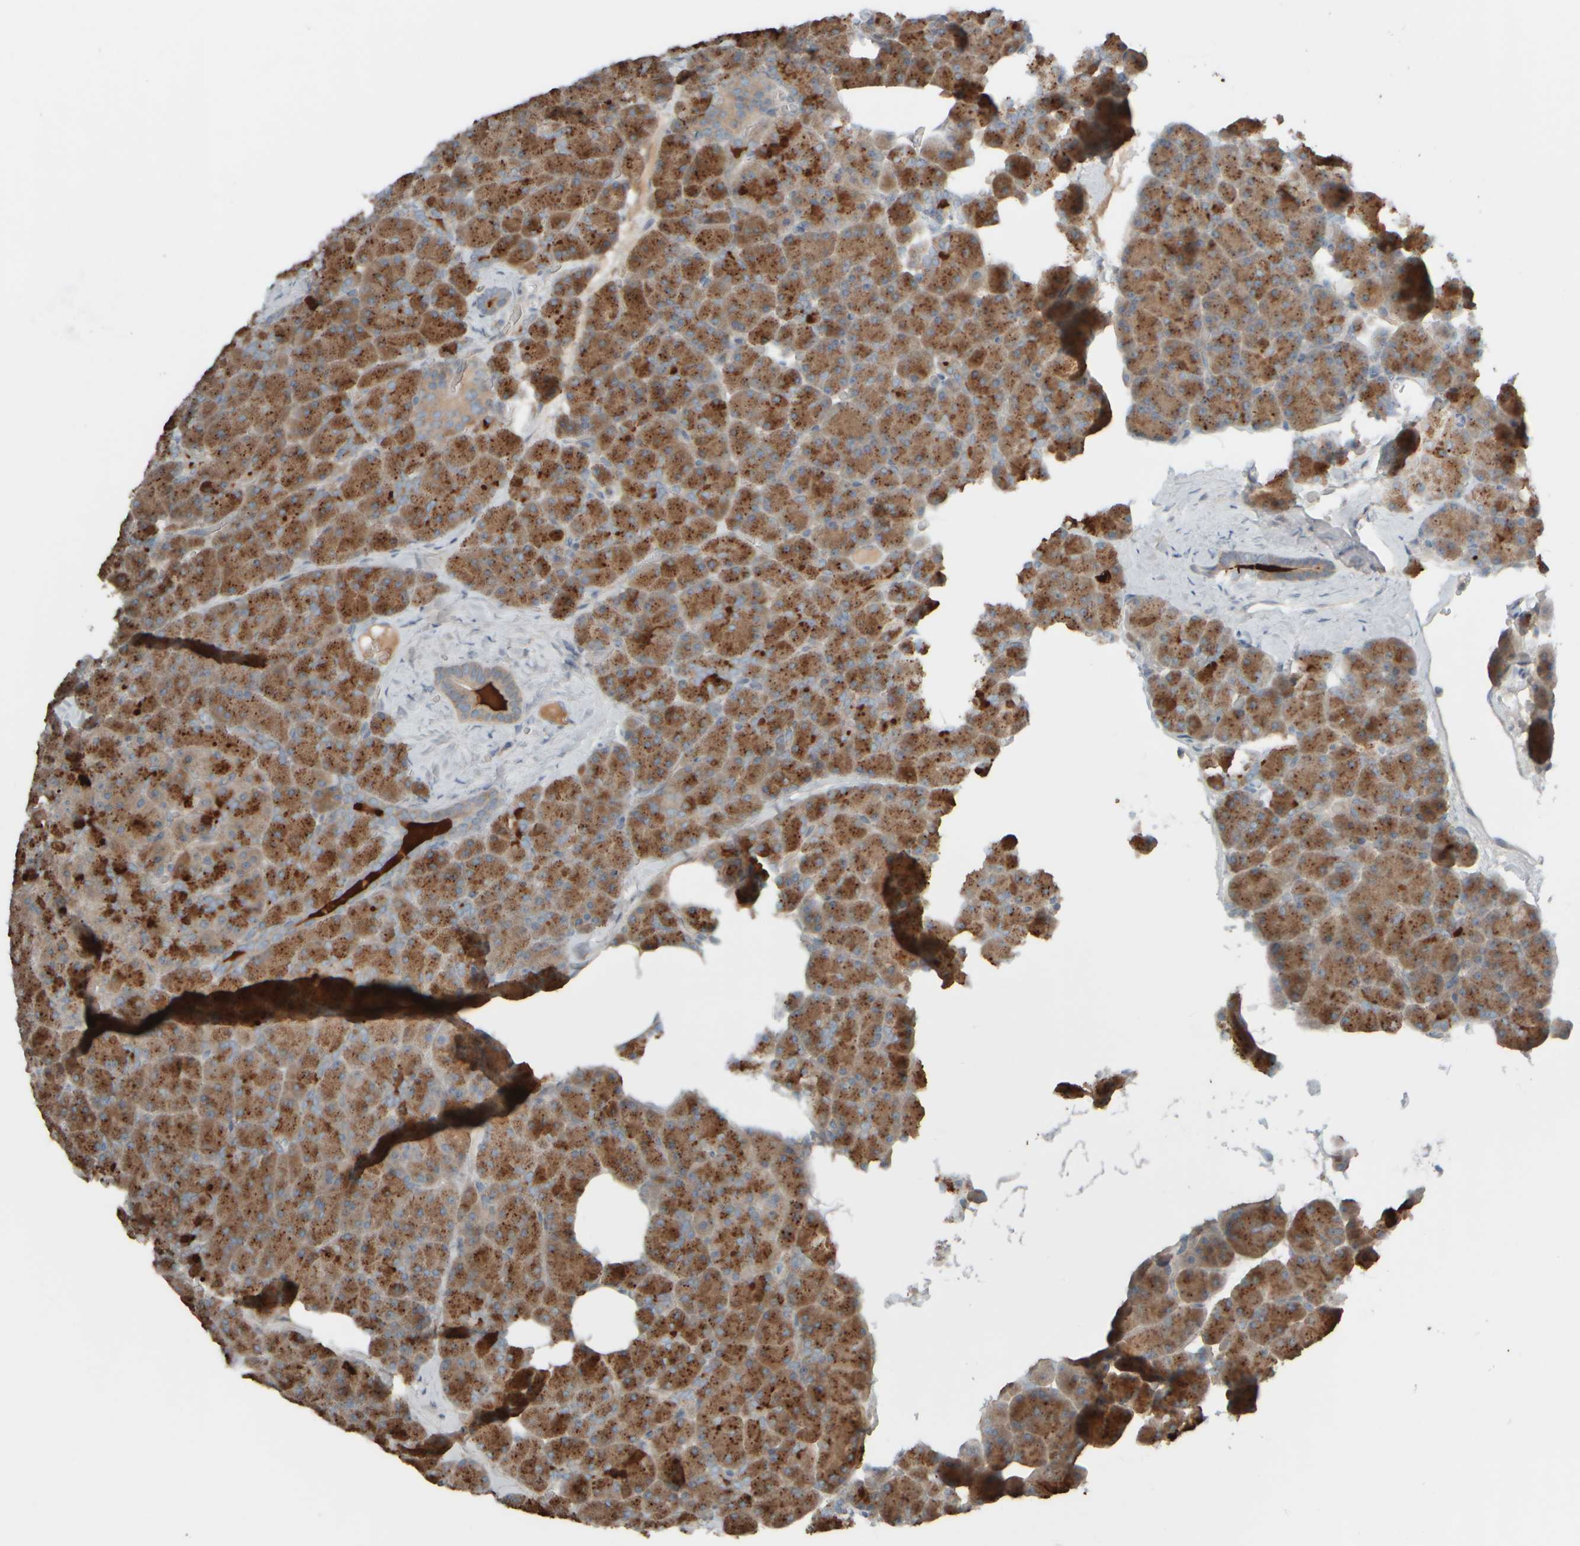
{"staining": {"intensity": "strong", "quantity": ">75%", "location": "cytoplasmic/membranous"}, "tissue": "pancreas", "cell_type": "Exocrine glandular cells", "image_type": "normal", "snomed": [{"axis": "morphology", "description": "Normal tissue, NOS"}, {"axis": "morphology", "description": "Carcinoid, malignant, NOS"}, {"axis": "topography", "description": "Pancreas"}], "caption": "Immunohistochemical staining of normal pancreas reveals >75% levels of strong cytoplasmic/membranous protein expression in approximately >75% of exocrine glandular cells.", "gene": "HGS", "patient": {"sex": "female", "age": 35}}